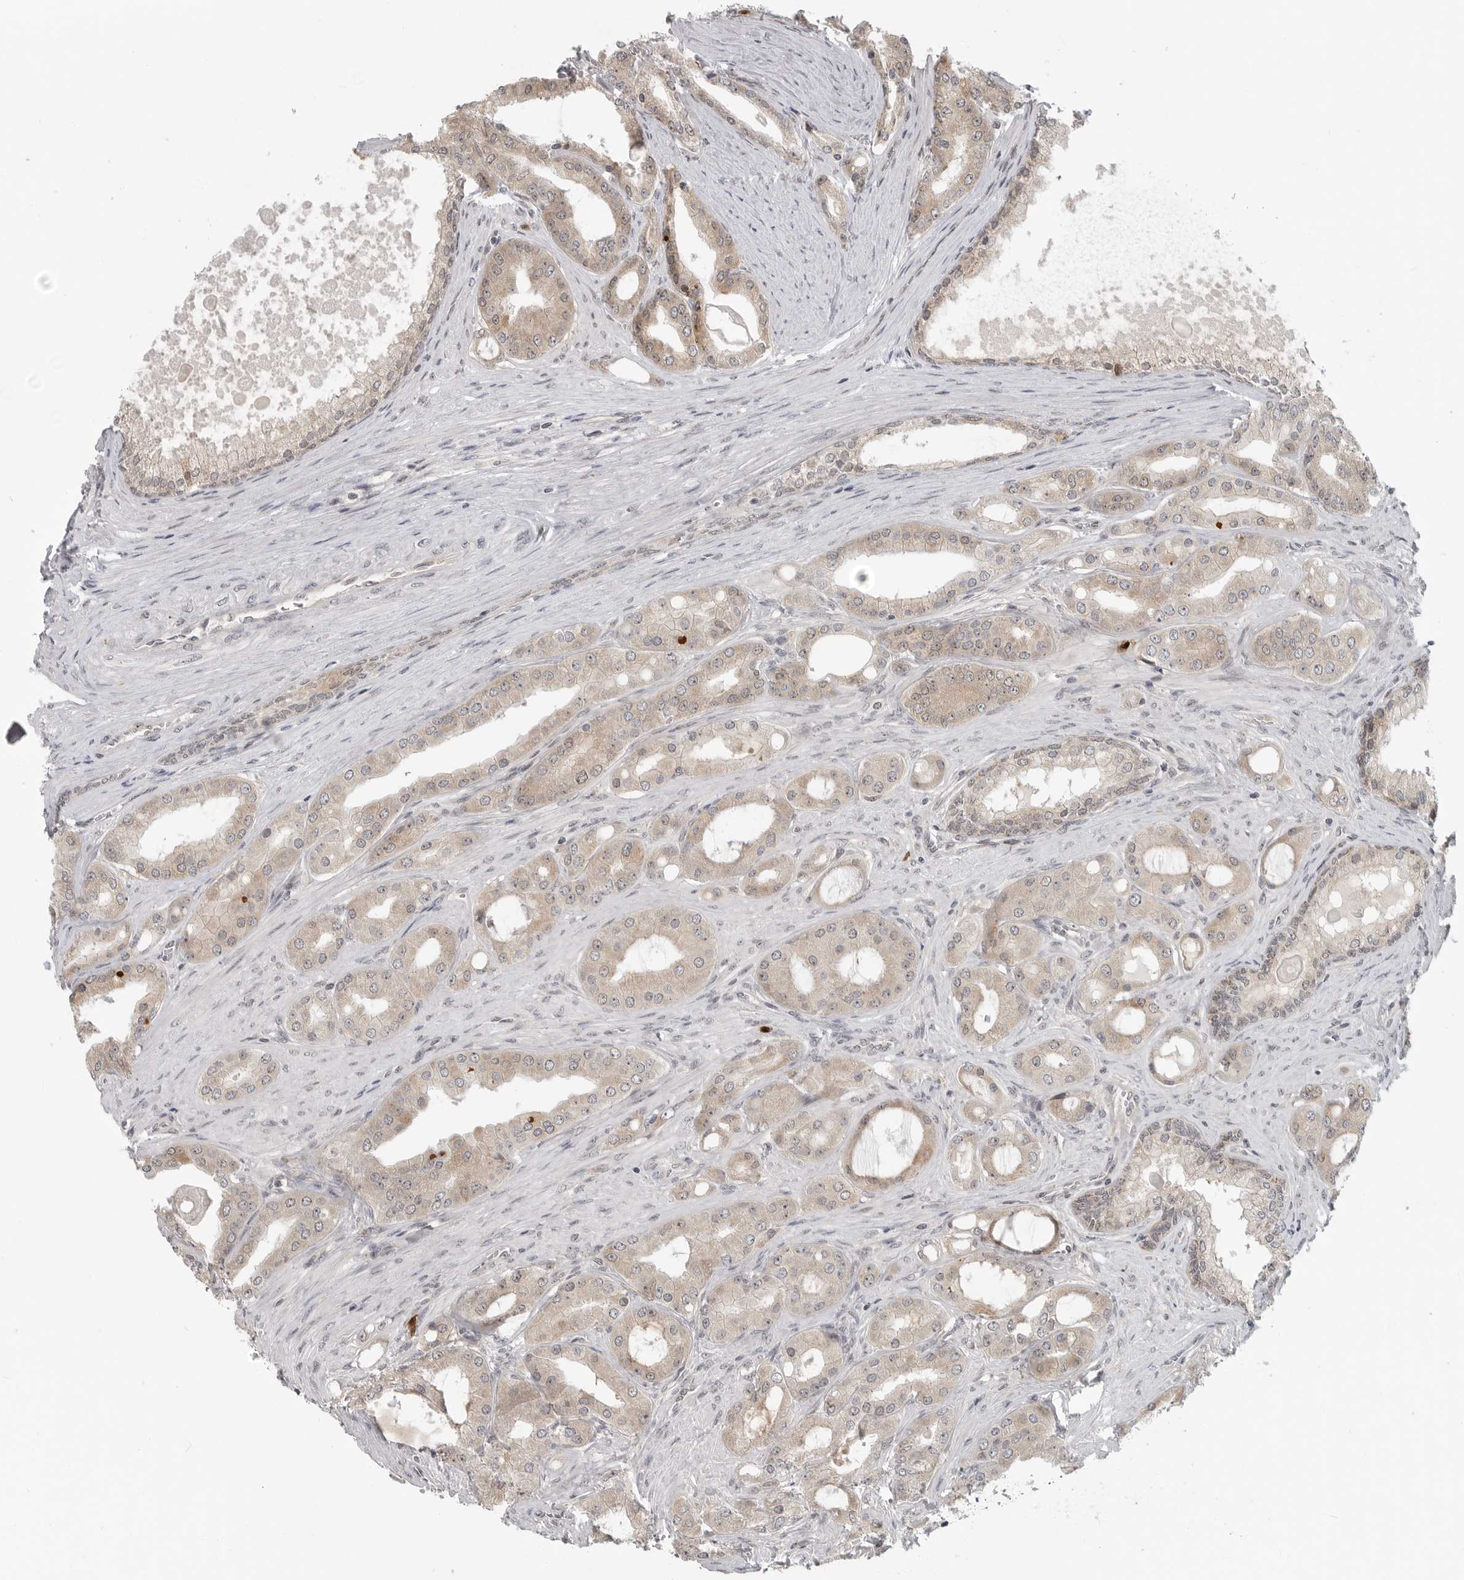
{"staining": {"intensity": "moderate", "quantity": "<25%", "location": "cytoplasmic/membranous"}, "tissue": "prostate cancer", "cell_type": "Tumor cells", "image_type": "cancer", "snomed": [{"axis": "morphology", "description": "Adenocarcinoma, High grade"}, {"axis": "topography", "description": "Prostate"}], "caption": "Immunohistochemistry (IHC) (DAB) staining of human prostate cancer displays moderate cytoplasmic/membranous protein expression in about <25% of tumor cells.", "gene": "CEP295NL", "patient": {"sex": "male", "age": 60}}